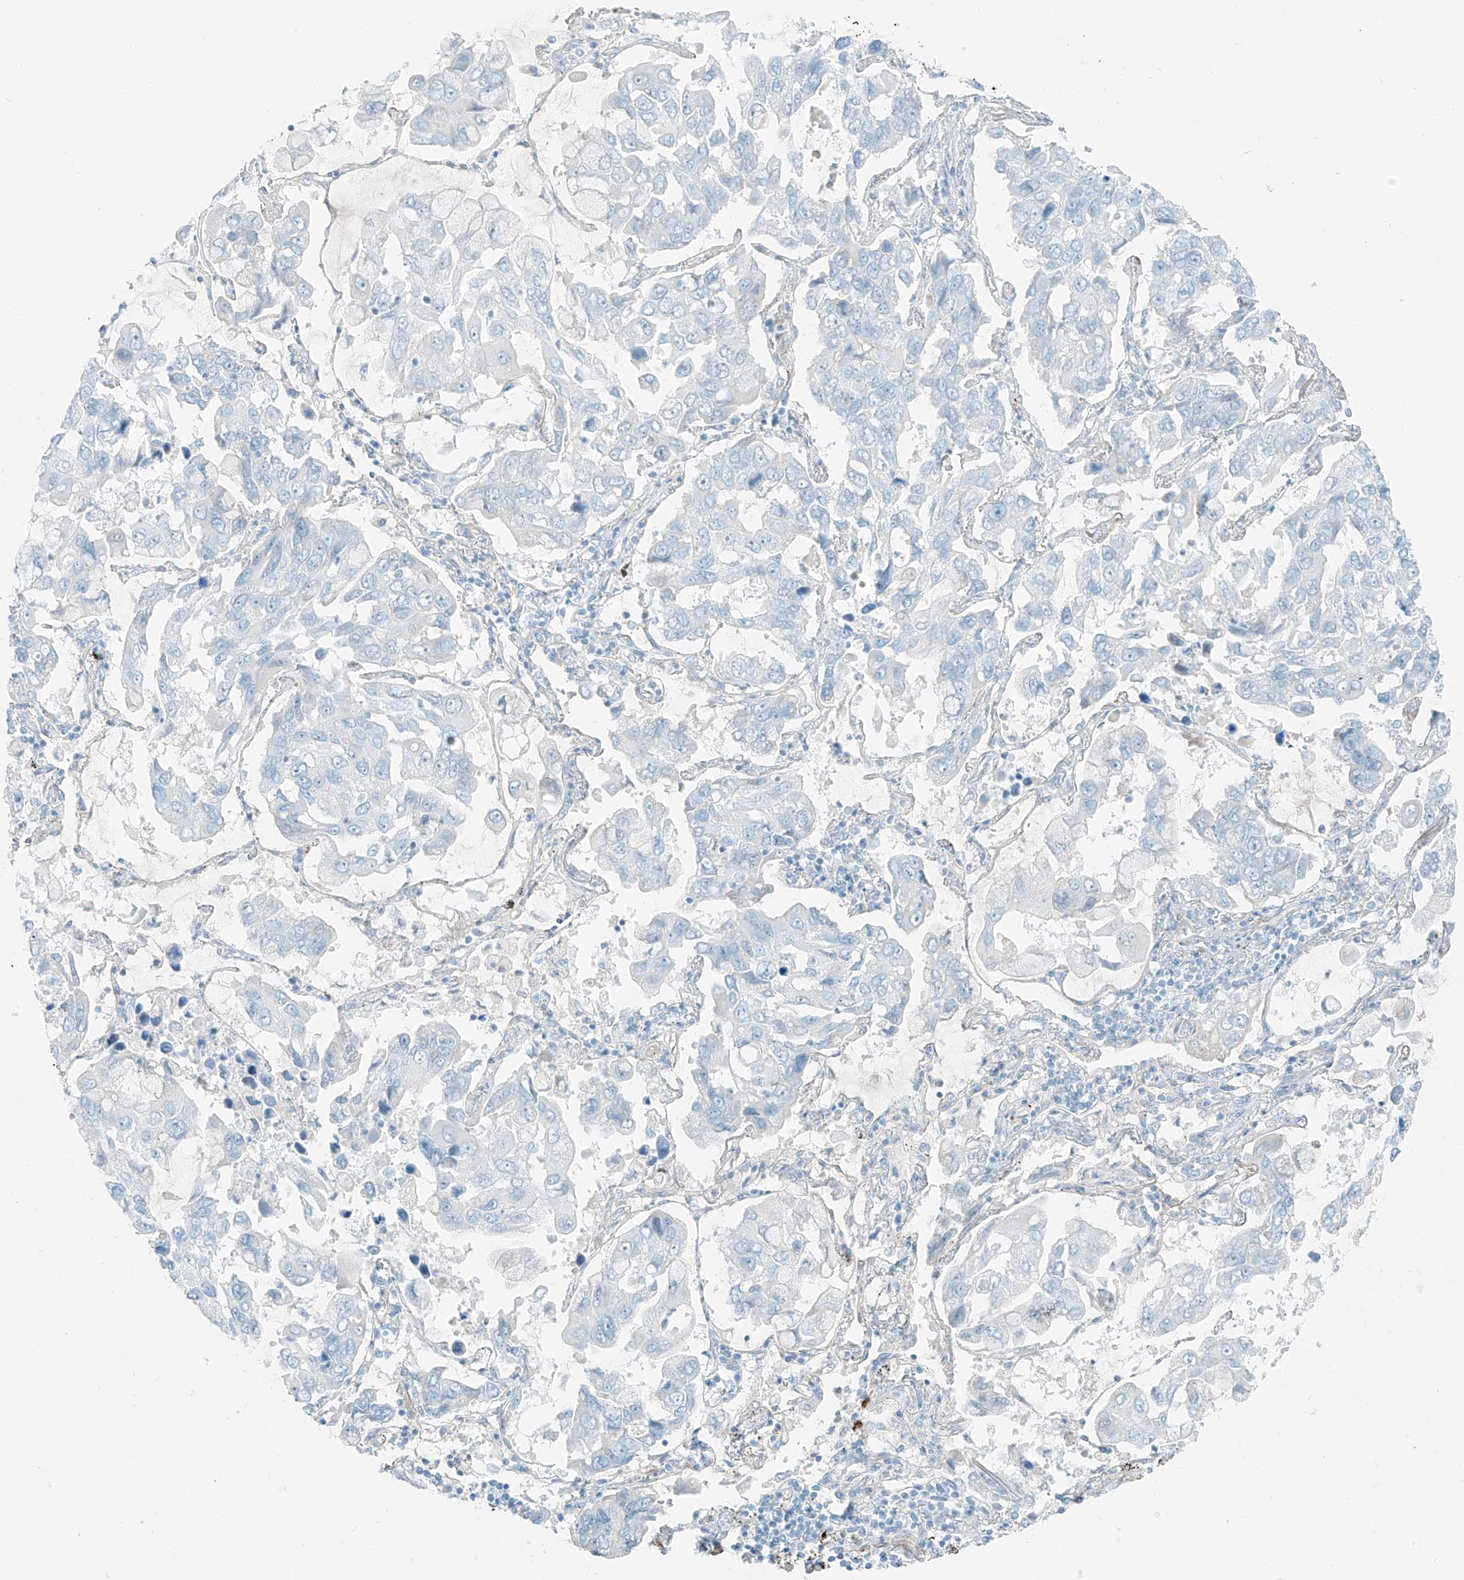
{"staining": {"intensity": "negative", "quantity": "none", "location": "none"}, "tissue": "lung cancer", "cell_type": "Tumor cells", "image_type": "cancer", "snomed": [{"axis": "morphology", "description": "Adenocarcinoma, NOS"}, {"axis": "topography", "description": "Lung"}], "caption": "The photomicrograph displays no staining of tumor cells in lung cancer.", "gene": "SMCP", "patient": {"sex": "male", "age": 64}}